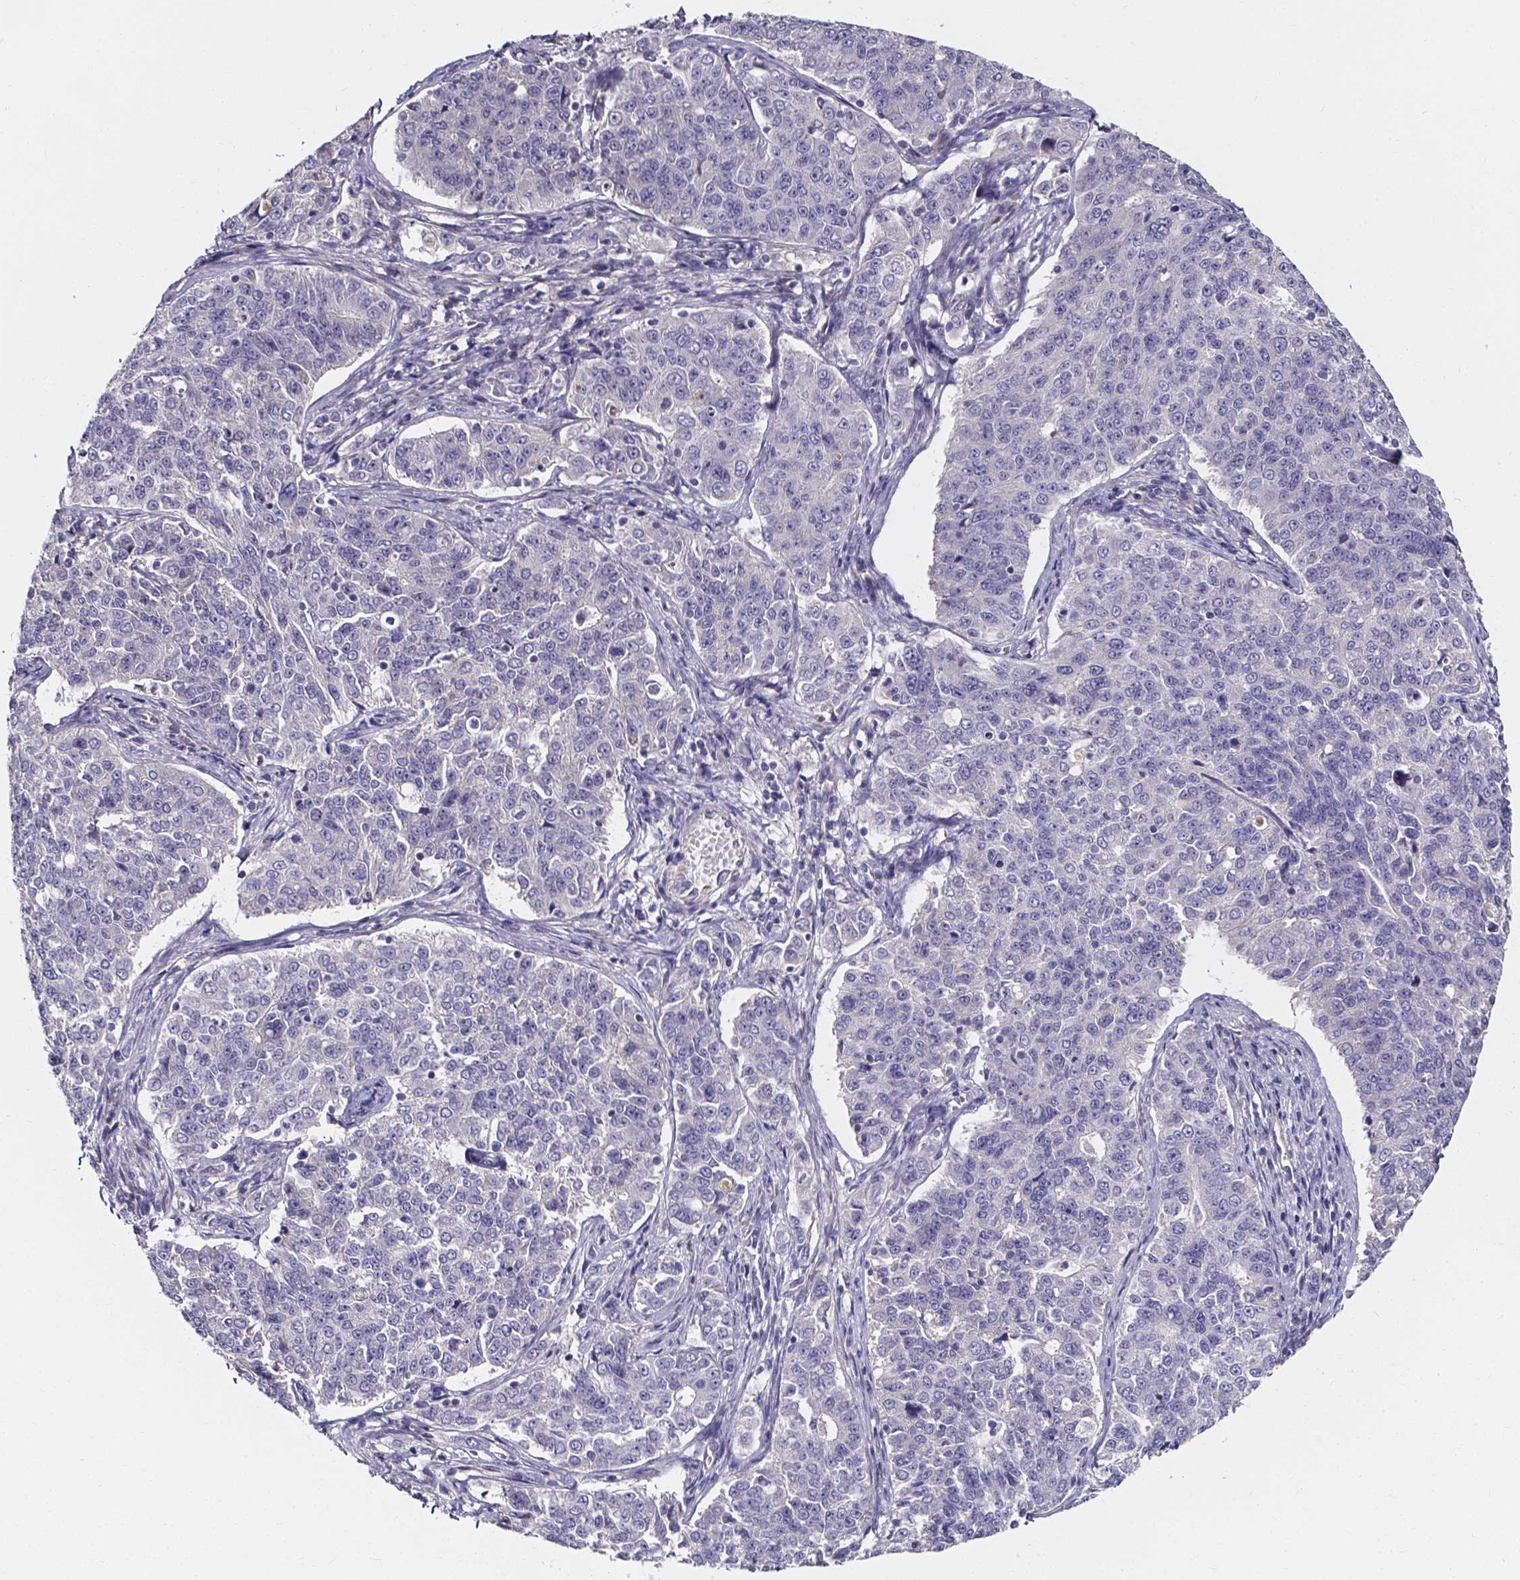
{"staining": {"intensity": "negative", "quantity": "none", "location": "none"}, "tissue": "endometrial cancer", "cell_type": "Tumor cells", "image_type": "cancer", "snomed": [{"axis": "morphology", "description": "Adenocarcinoma, NOS"}, {"axis": "topography", "description": "Endometrium"}], "caption": "Immunohistochemistry (IHC) micrograph of human adenocarcinoma (endometrial) stained for a protein (brown), which demonstrates no positivity in tumor cells.", "gene": "CACNG8", "patient": {"sex": "female", "age": 43}}